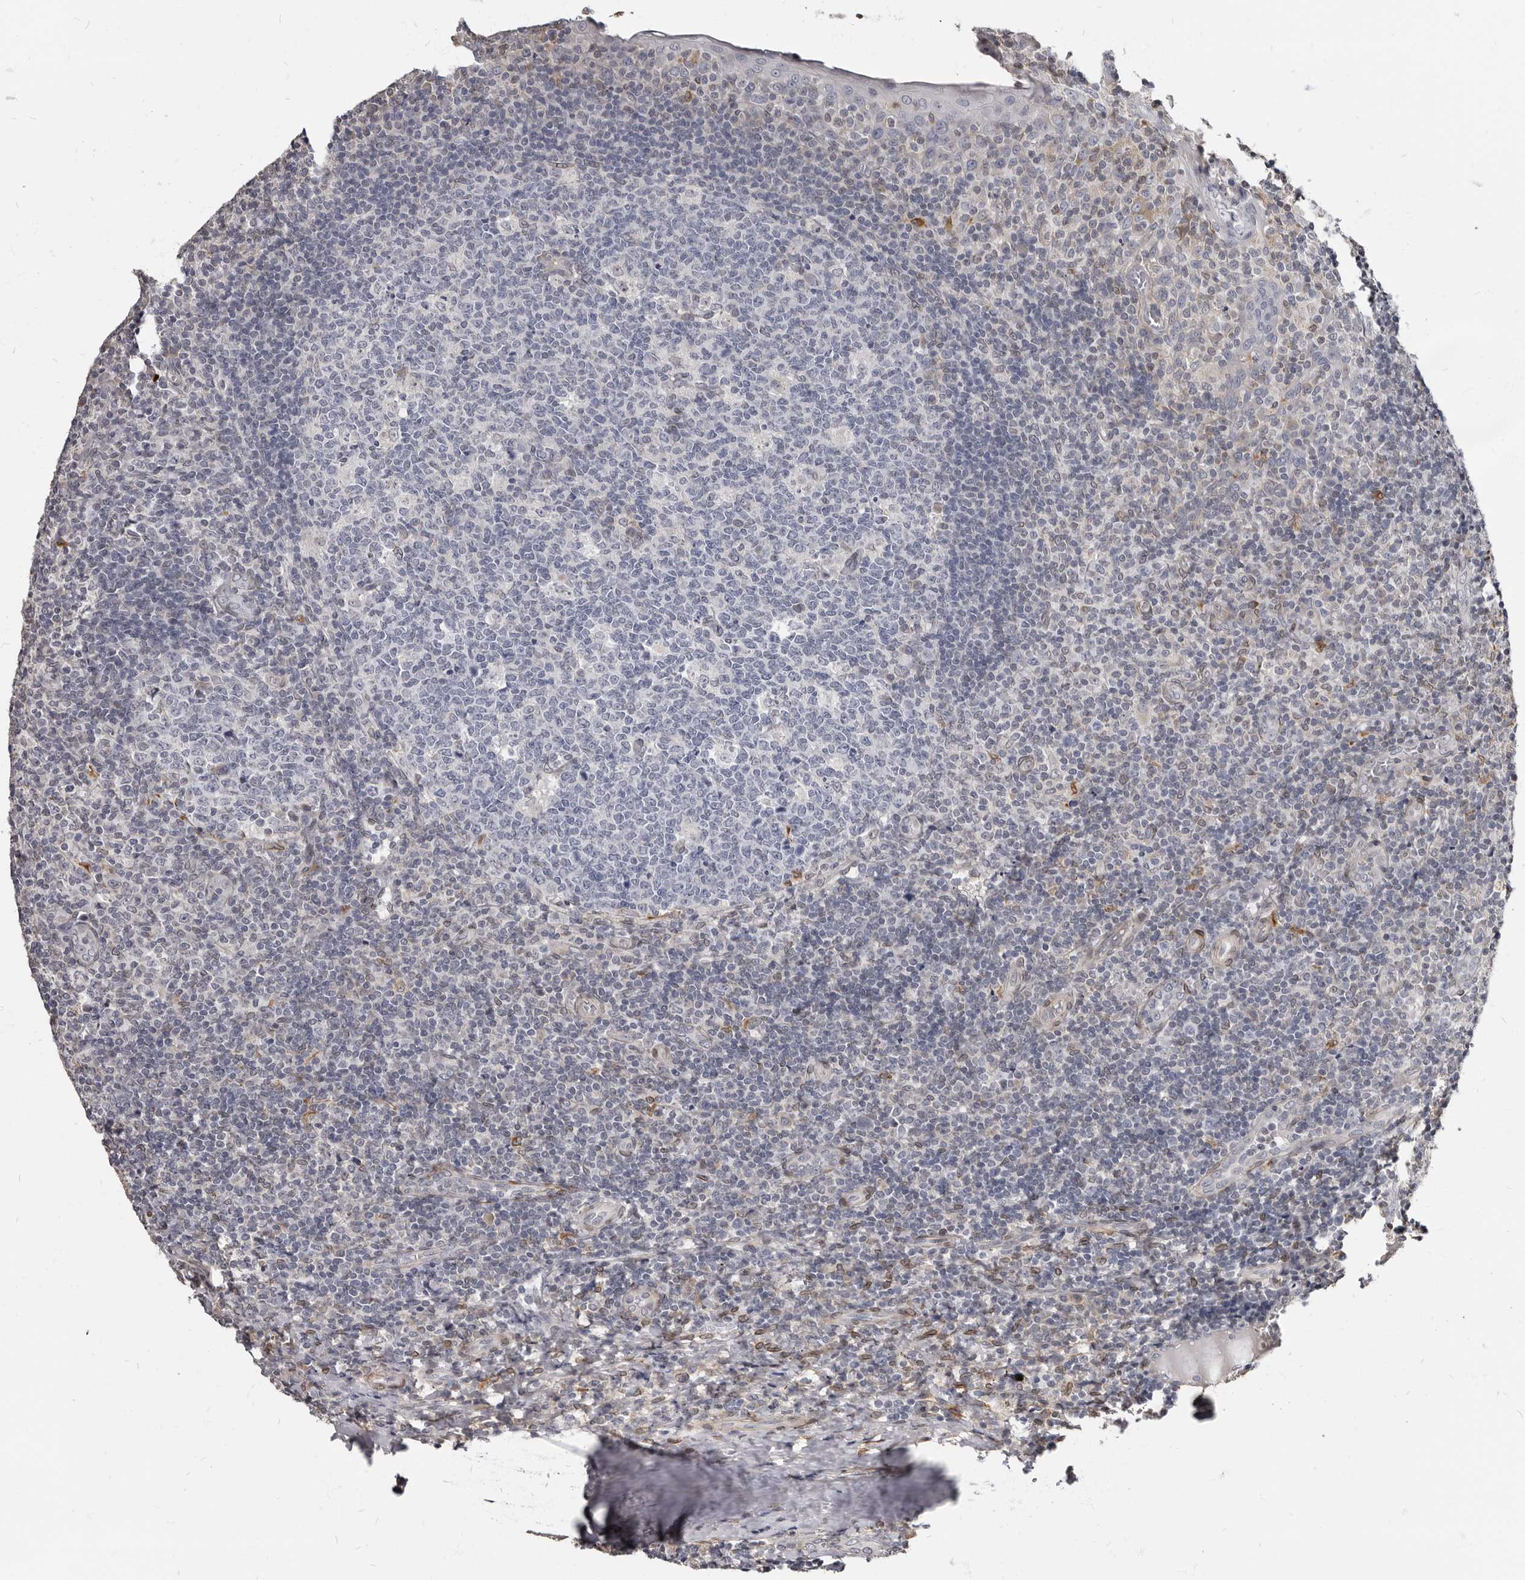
{"staining": {"intensity": "negative", "quantity": "none", "location": "none"}, "tissue": "tonsil", "cell_type": "Germinal center cells", "image_type": "normal", "snomed": [{"axis": "morphology", "description": "Normal tissue, NOS"}, {"axis": "topography", "description": "Tonsil"}], "caption": "IHC of benign human tonsil shows no positivity in germinal center cells. (Immunohistochemistry (ihc), brightfield microscopy, high magnification).", "gene": "MRGPRF", "patient": {"sex": "female", "age": 19}}